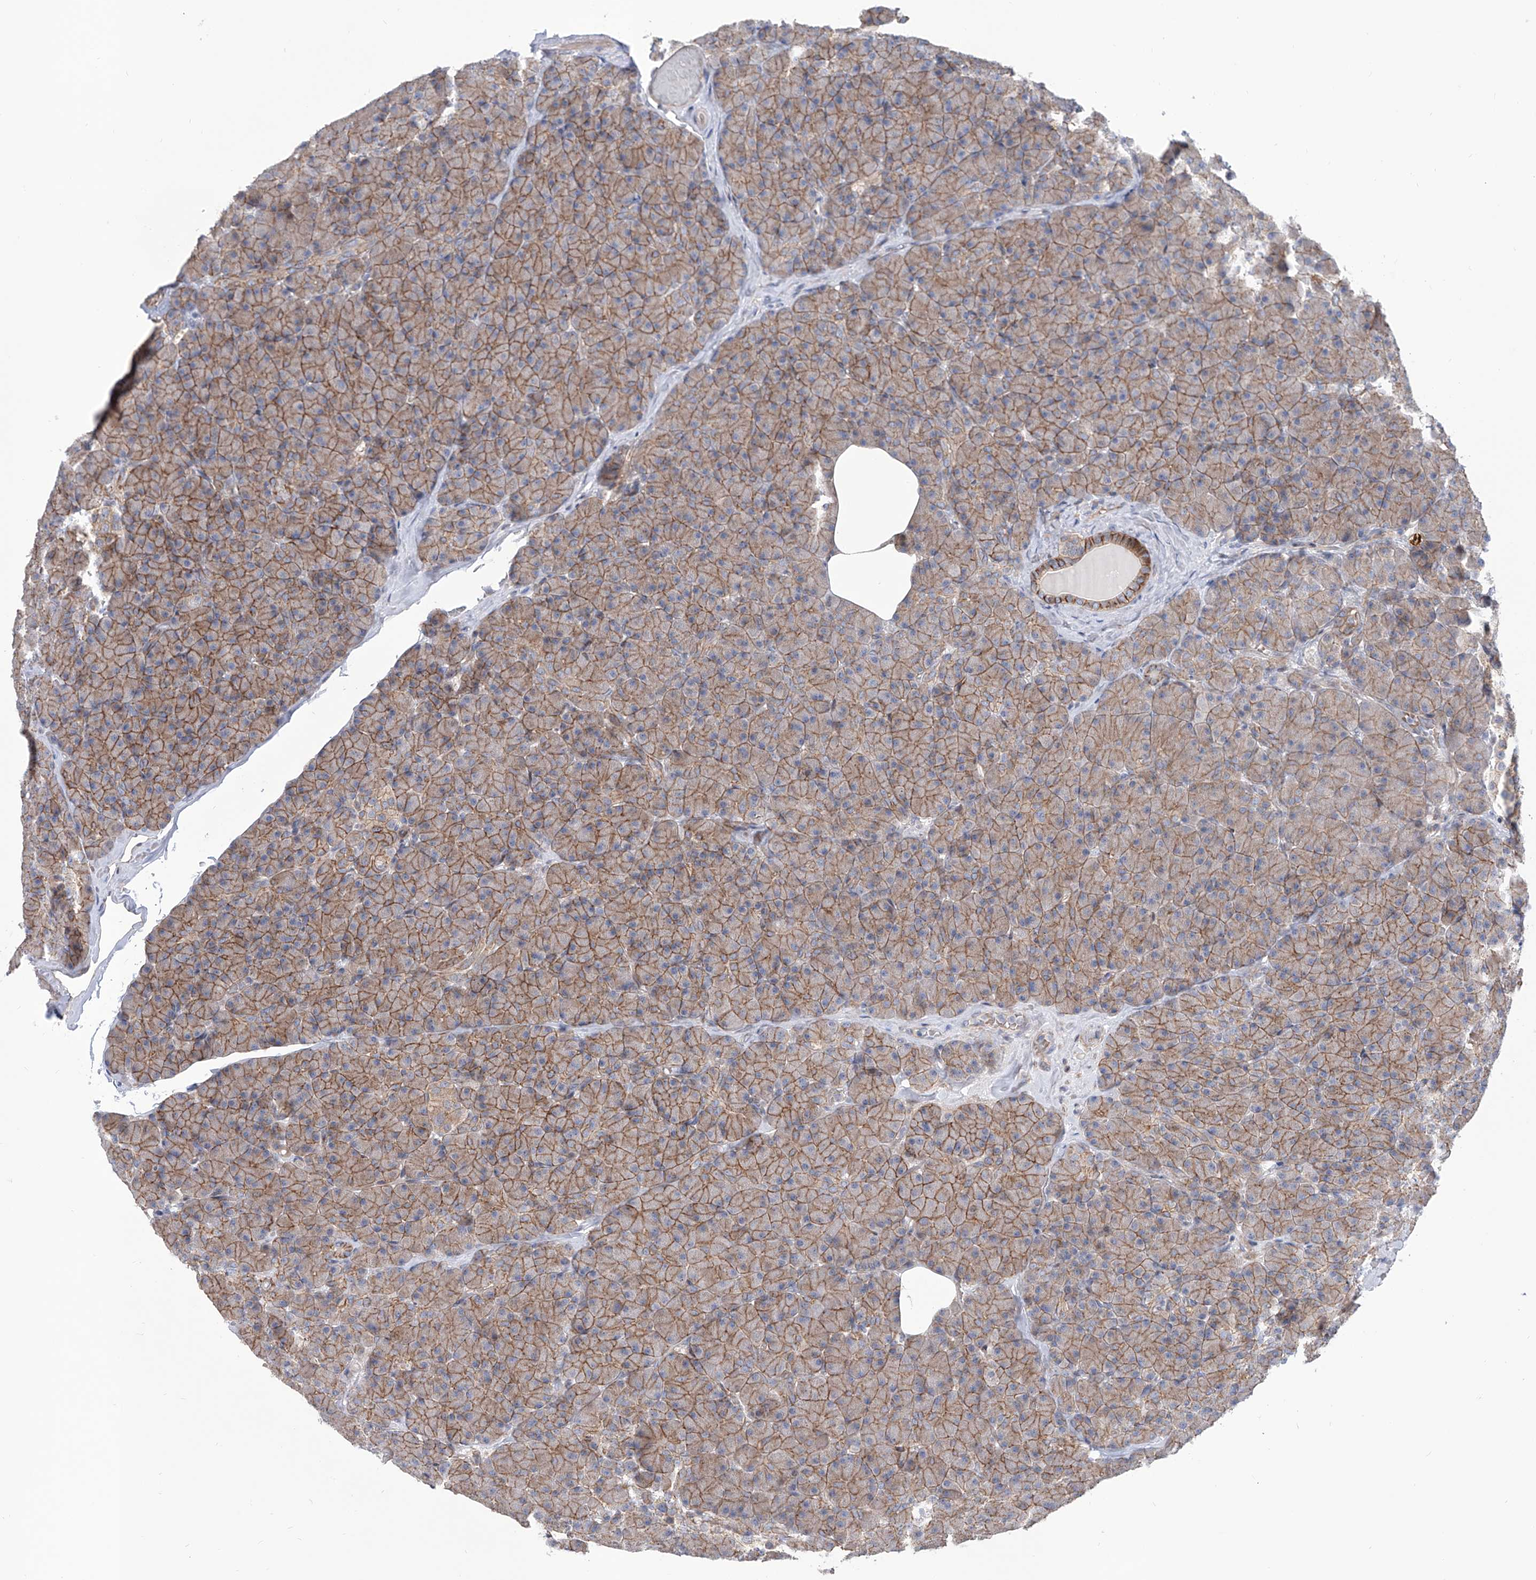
{"staining": {"intensity": "moderate", "quantity": ">75%", "location": "cytoplasmic/membranous"}, "tissue": "pancreas", "cell_type": "Exocrine glandular cells", "image_type": "normal", "snomed": [{"axis": "morphology", "description": "Normal tissue, NOS"}, {"axis": "topography", "description": "Pancreas"}], "caption": "High-power microscopy captured an IHC photomicrograph of benign pancreas, revealing moderate cytoplasmic/membranous positivity in about >75% of exocrine glandular cells. The protein is stained brown, and the nuclei are stained in blue (DAB (3,3'-diaminobenzidine) IHC with brightfield microscopy, high magnification).", "gene": "LRRC1", "patient": {"sex": "female", "age": 43}}